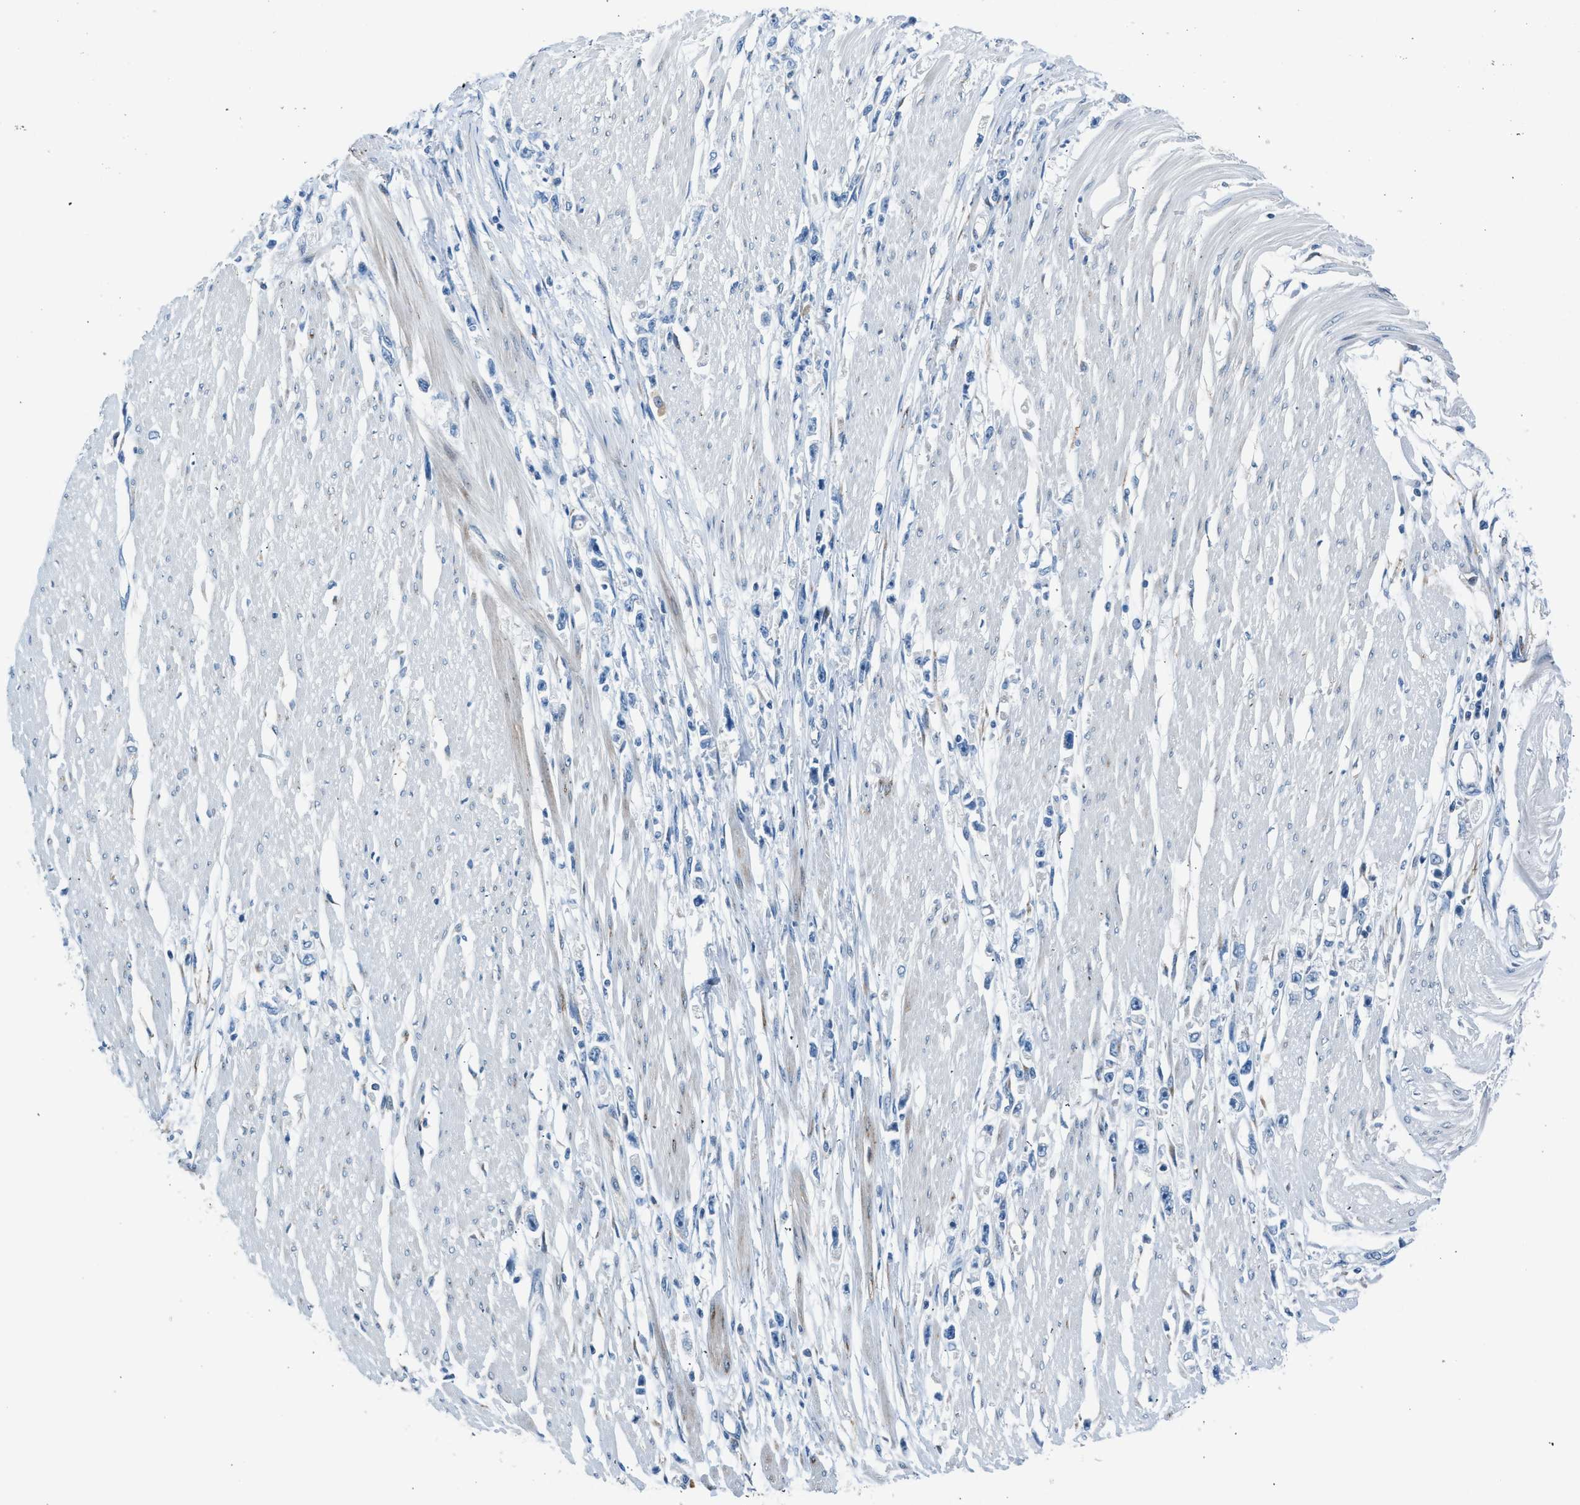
{"staining": {"intensity": "negative", "quantity": "none", "location": "none"}, "tissue": "stomach cancer", "cell_type": "Tumor cells", "image_type": "cancer", "snomed": [{"axis": "morphology", "description": "Adenocarcinoma, NOS"}, {"axis": "topography", "description": "Stomach"}], "caption": "Photomicrograph shows no protein positivity in tumor cells of stomach cancer tissue. (DAB immunohistochemistry visualized using brightfield microscopy, high magnification).", "gene": "RNF41", "patient": {"sex": "female", "age": 59}}